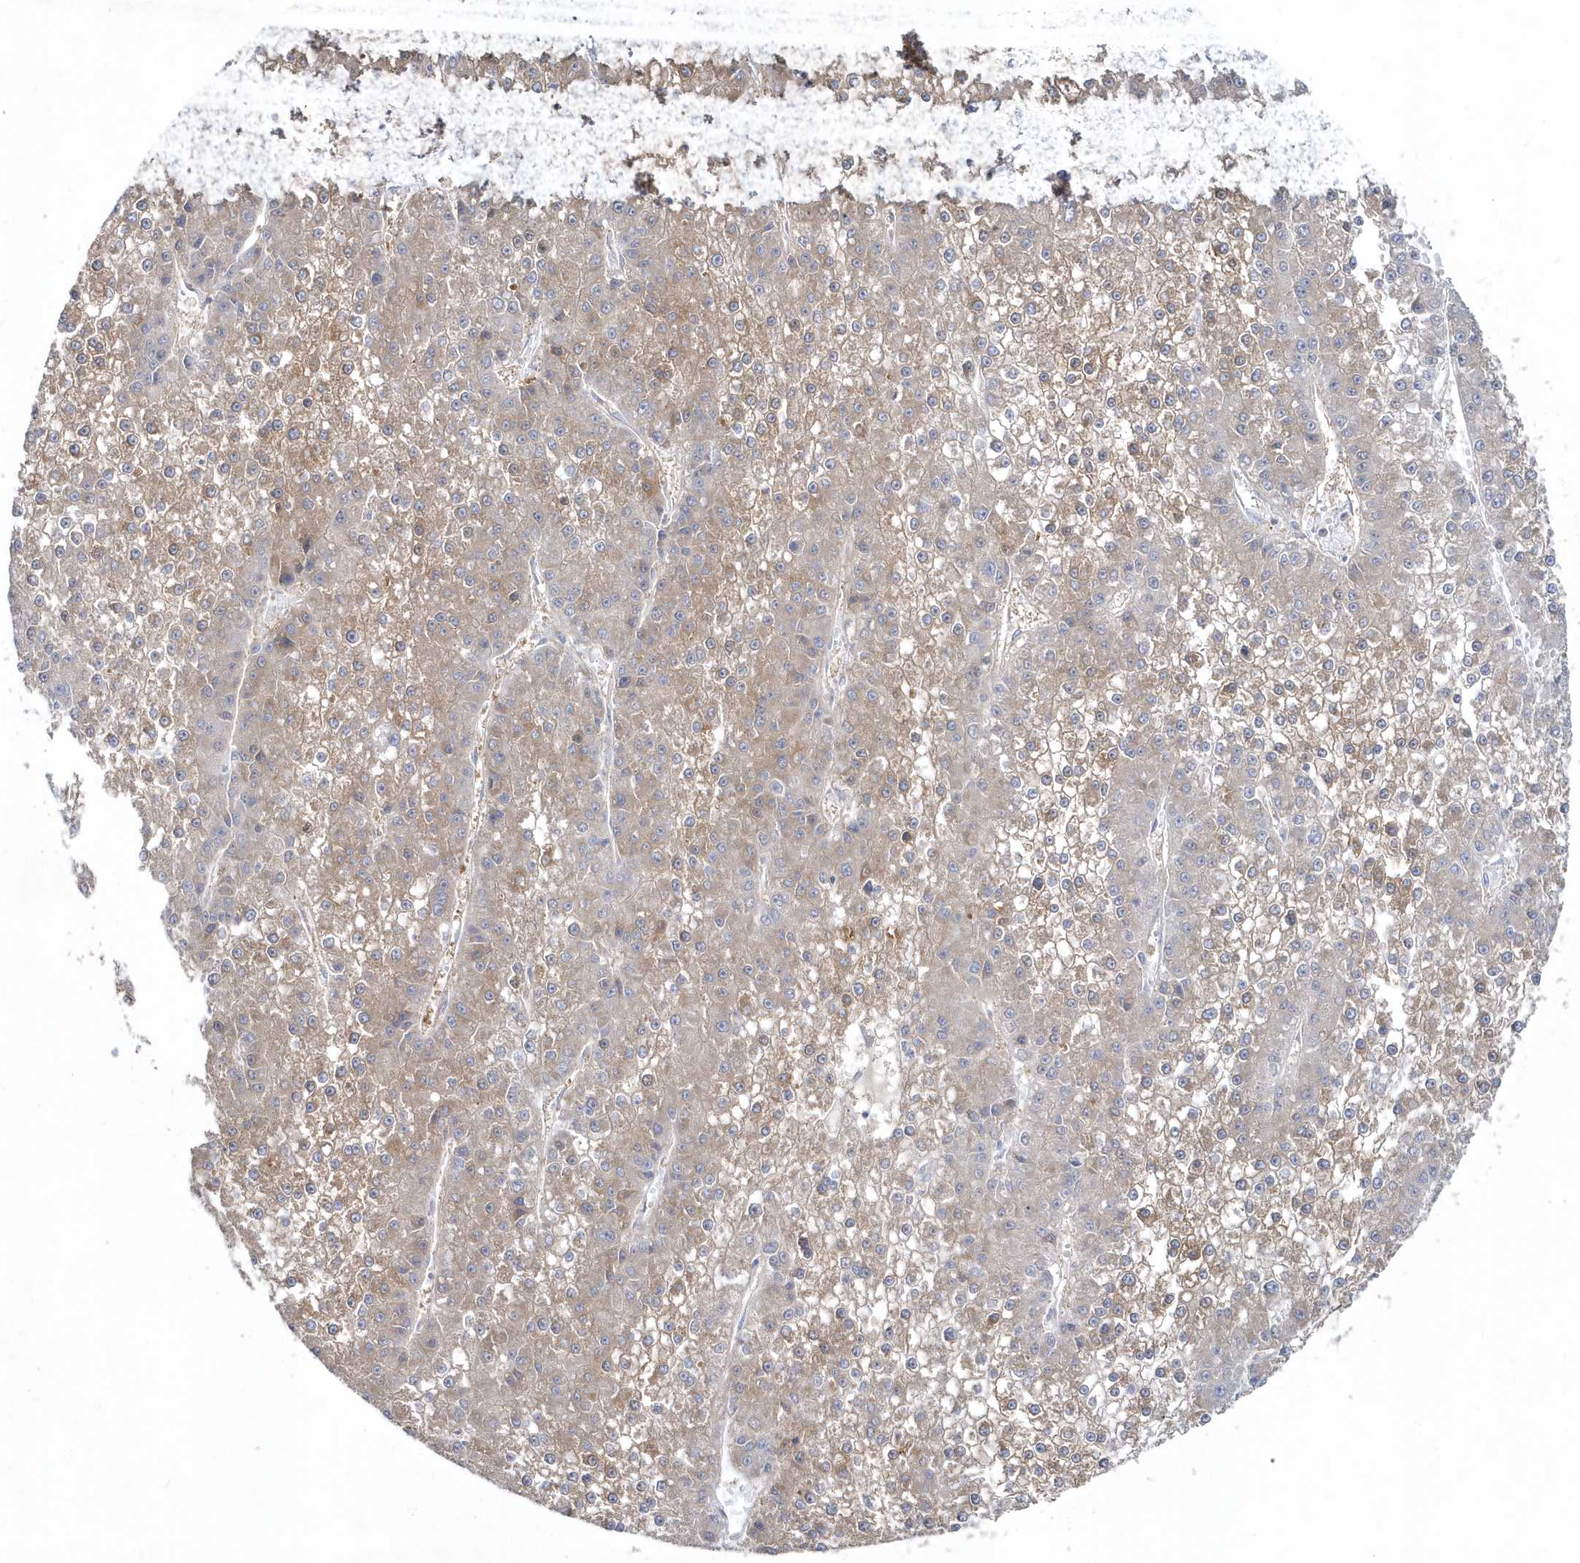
{"staining": {"intensity": "moderate", "quantity": ">75%", "location": "cytoplasmic/membranous"}, "tissue": "liver cancer", "cell_type": "Tumor cells", "image_type": "cancer", "snomed": [{"axis": "morphology", "description": "Carcinoma, Hepatocellular, NOS"}, {"axis": "topography", "description": "Liver"}], "caption": "Immunohistochemical staining of hepatocellular carcinoma (liver) displays moderate cytoplasmic/membranous protein staining in approximately >75% of tumor cells. The staining was performed using DAB (3,3'-diaminobenzidine), with brown indicating positive protein expression. Nuclei are stained blue with hematoxylin.", "gene": "LEXM", "patient": {"sex": "female", "age": 73}}